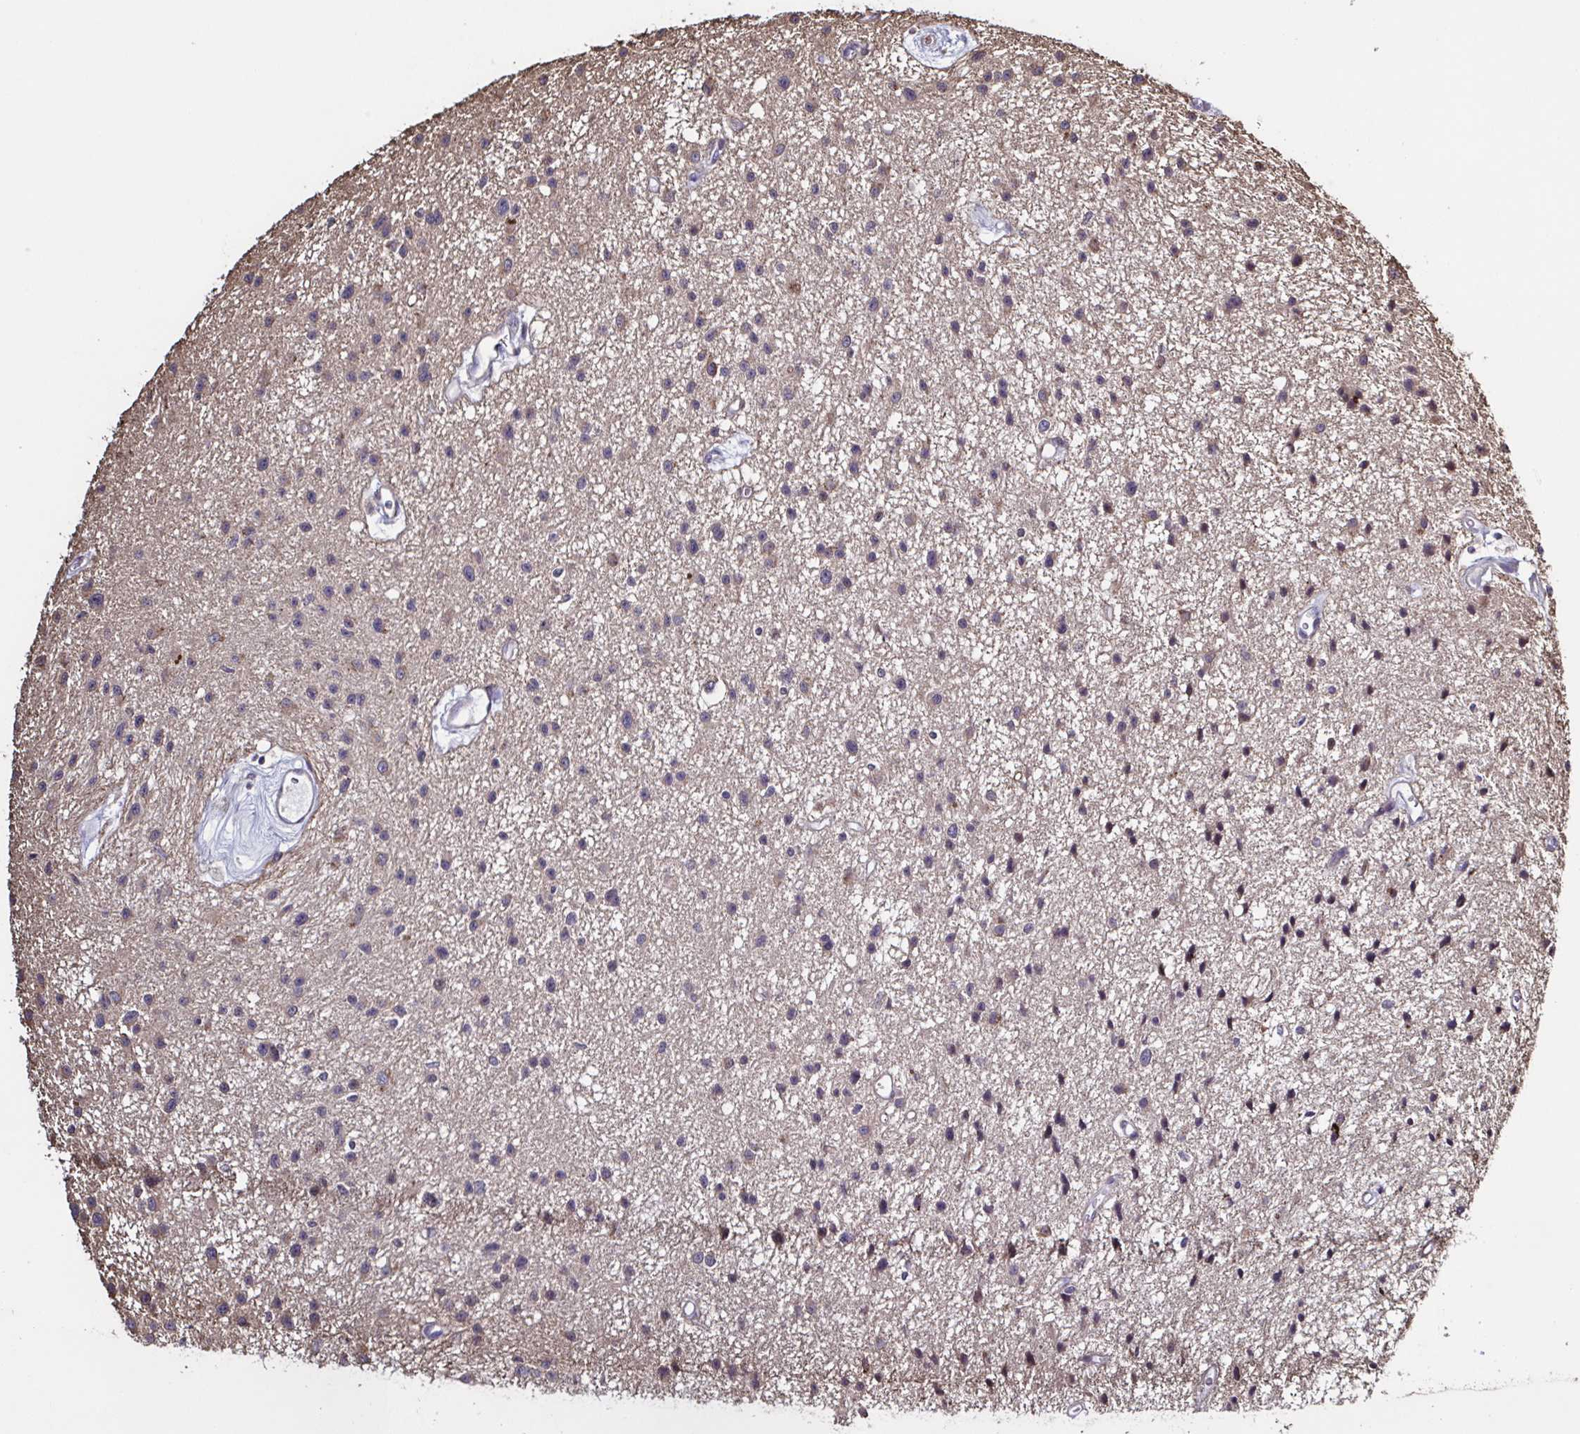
{"staining": {"intensity": "negative", "quantity": "none", "location": "none"}, "tissue": "glioma", "cell_type": "Tumor cells", "image_type": "cancer", "snomed": [{"axis": "morphology", "description": "Glioma, malignant, Low grade"}, {"axis": "topography", "description": "Brain"}], "caption": "Protein analysis of glioma displays no significant expression in tumor cells.", "gene": "ZNF200", "patient": {"sex": "male", "age": 43}}